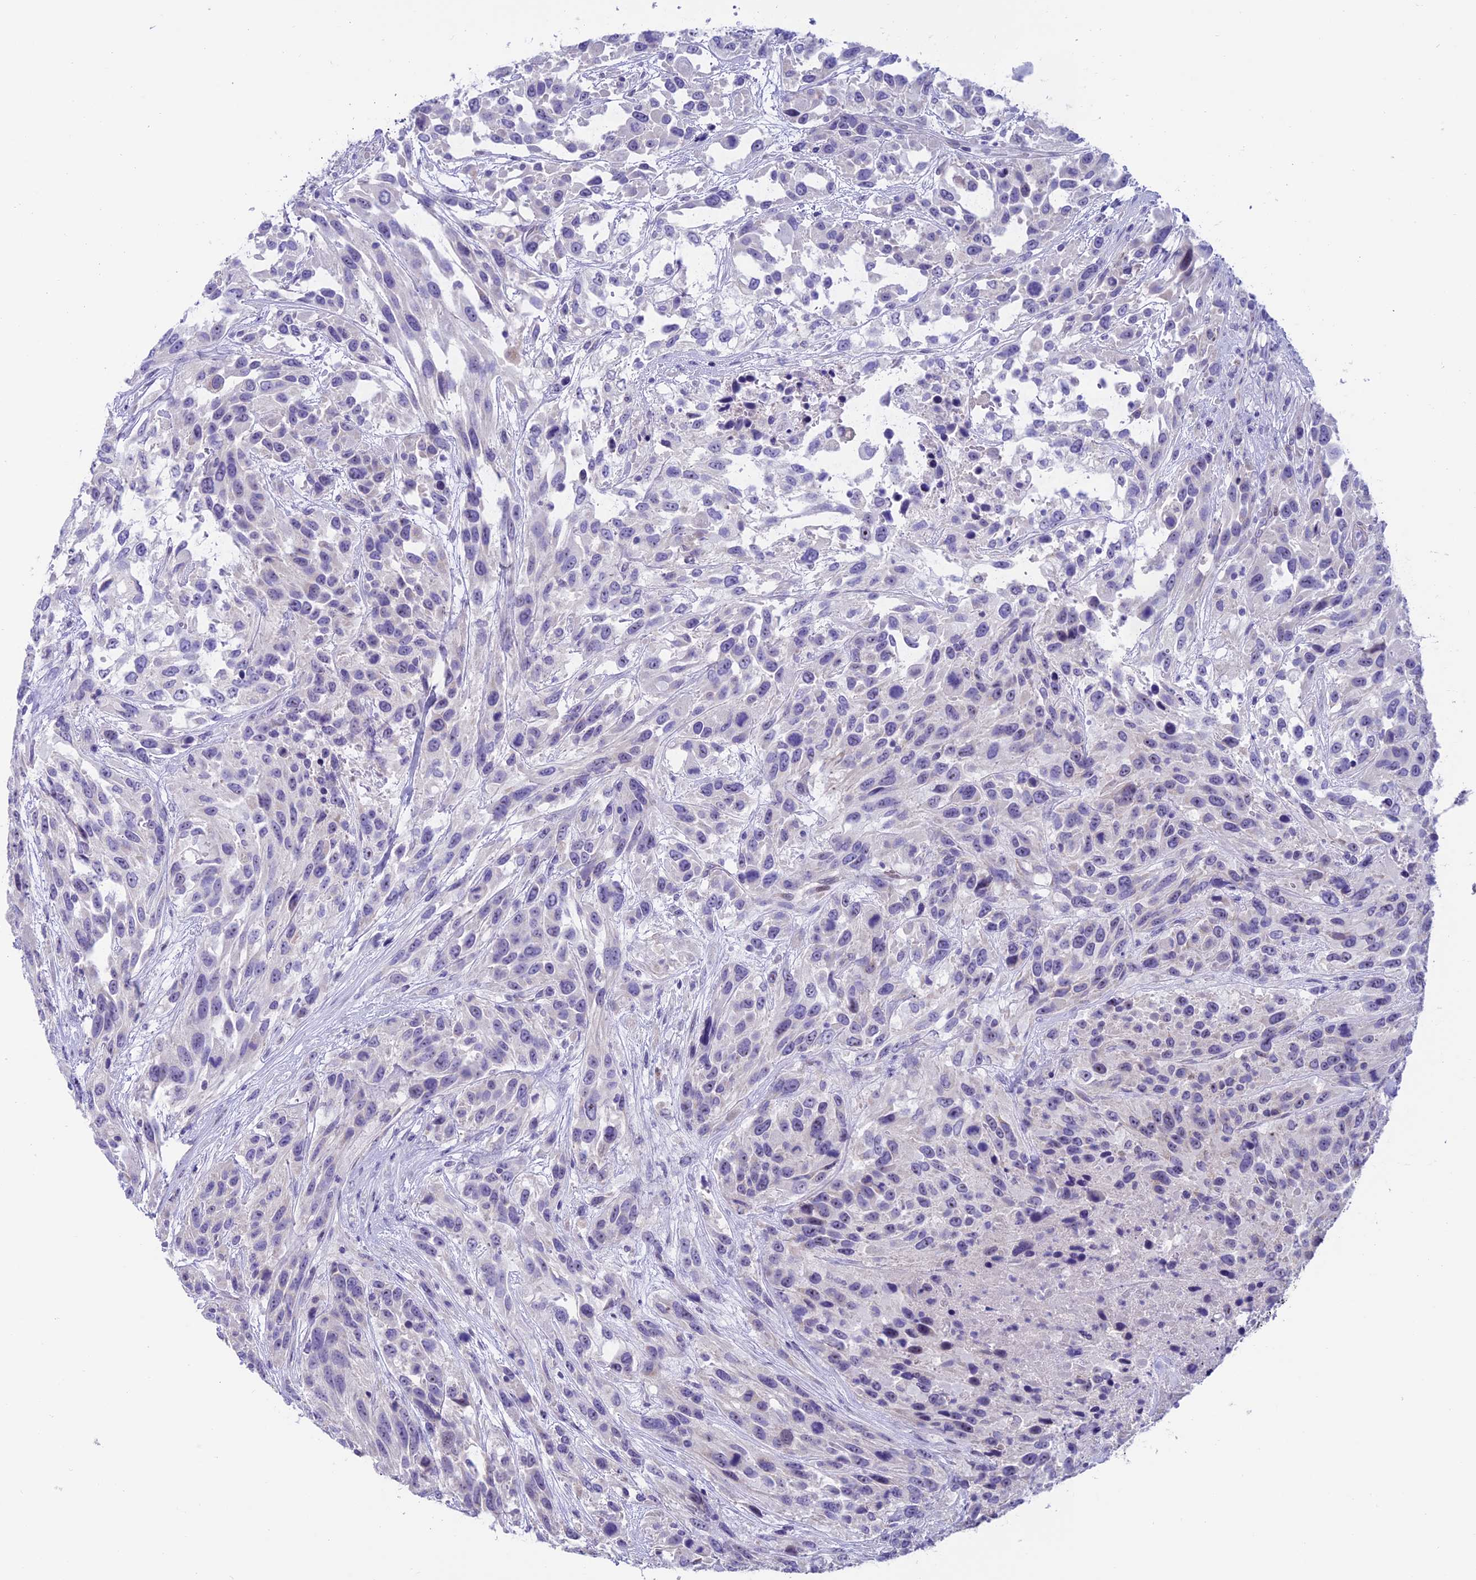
{"staining": {"intensity": "negative", "quantity": "none", "location": "none"}, "tissue": "urothelial cancer", "cell_type": "Tumor cells", "image_type": "cancer", "snomed": [{"axis": "morphology", "description": "Urothelial carcinoma, High grade"}, {"axis": "topography", "description": "Urinary bladder"}], "caption": "This is an IHC image of human urothelial cancer. There is no positivity in tumor cells.", "gene": "SLC10A1", "patient": {"sex": "female", "age": 70}}